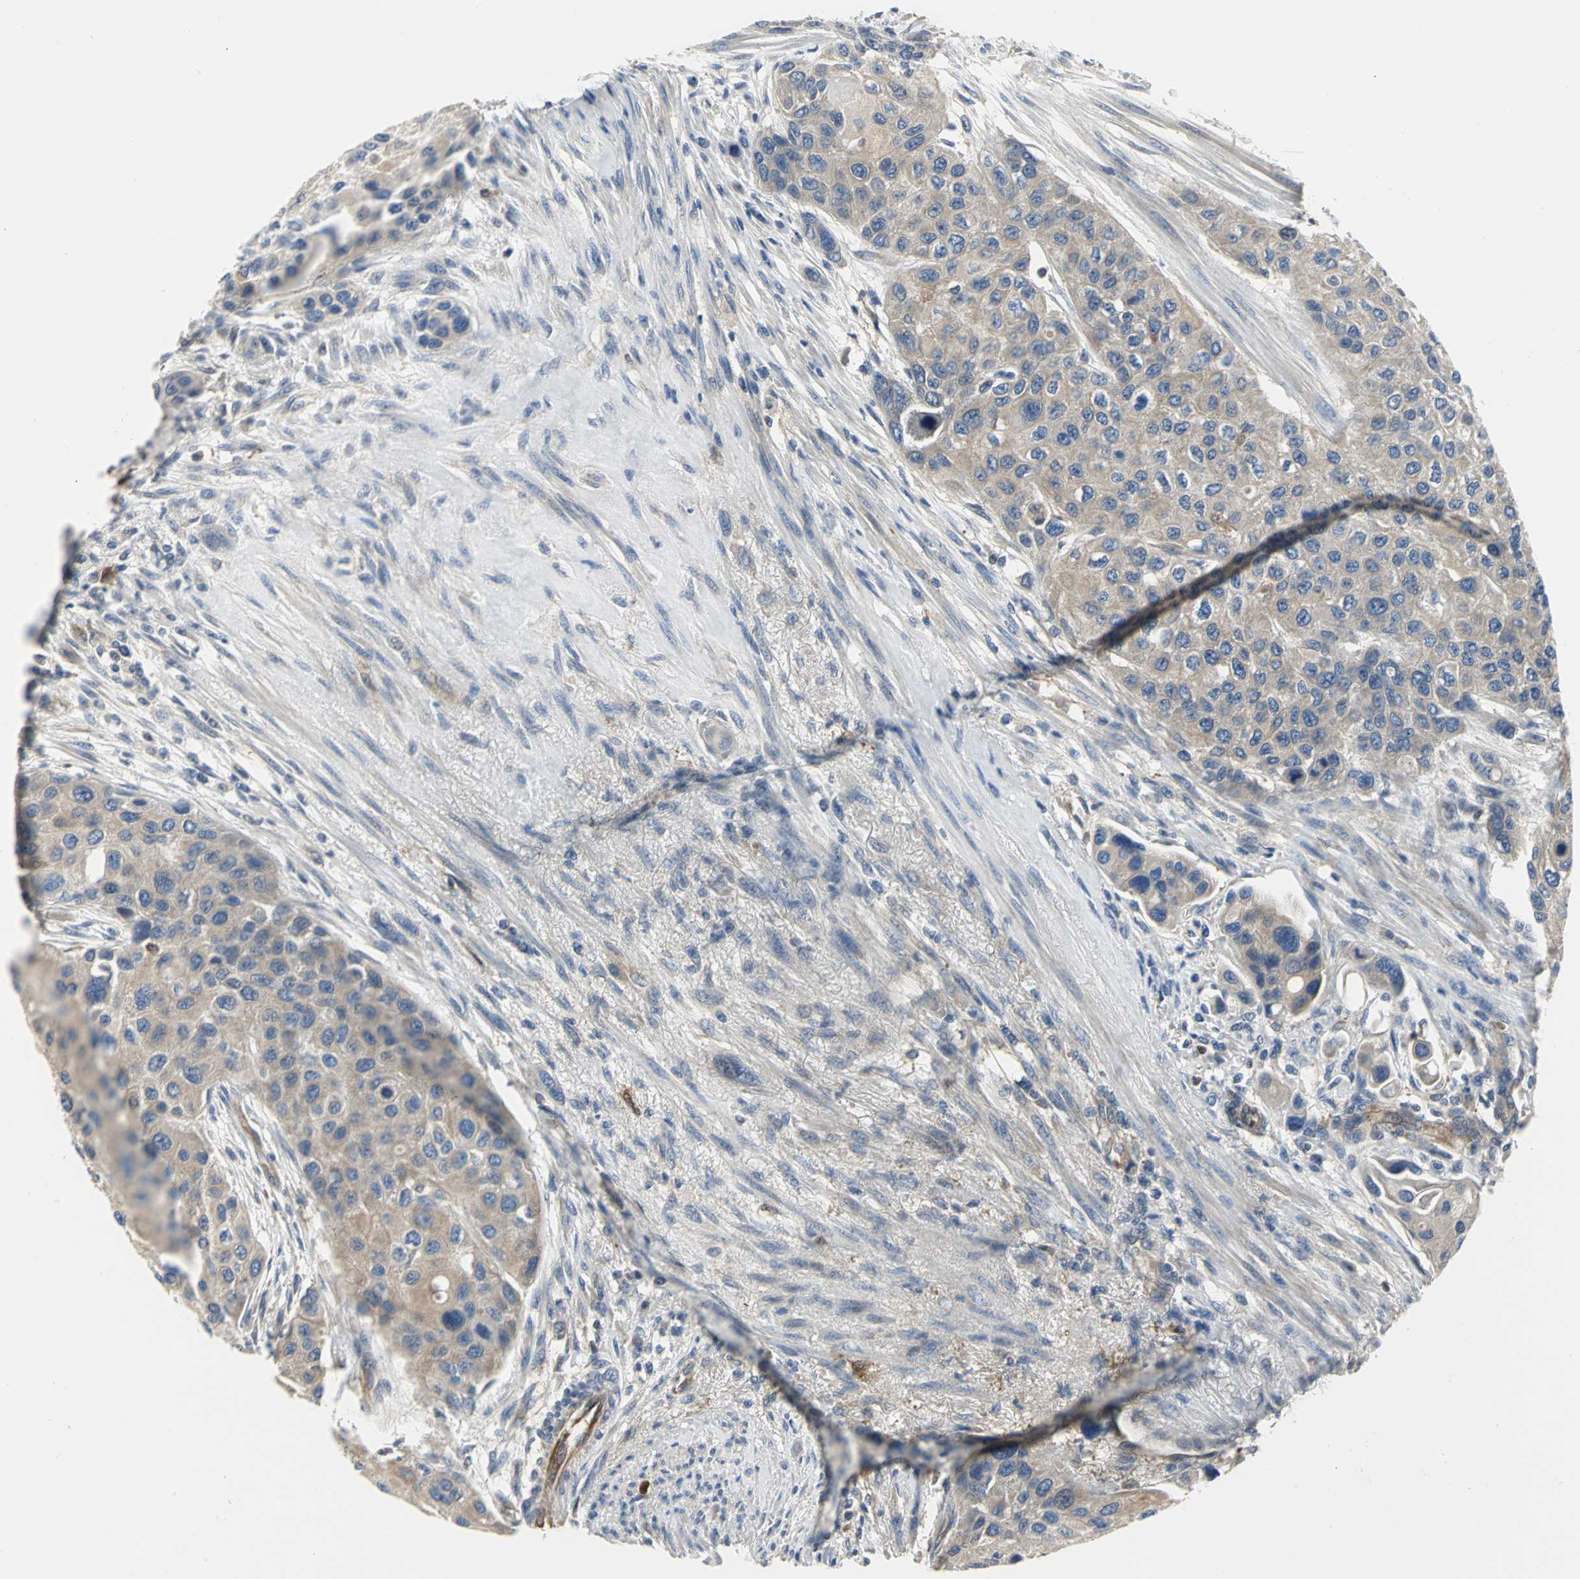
{"staining": {"intensity": "moderate", "quantity": ">75%", "location": "cytoplasmic/membranous"}, "tissue": "urothelial cancer", "cell_type": "Tumor cells", "image_type": "cancer", "snomed": [{"axis": "morphology", "description": "Urothelial carcinoma, High grade"}, {"axis": "topography", "description": "Urinary bladder"}], "caption": "IHC (DAB (3,3'-diaminobenzidine)) staining of high-grade urothelial carcinoma demonstrates moderate cytoplasmic/membranous protein expression in approximately >75% of tumor cells.", "gene": "CHRNB1", "patient": {"sex": "female", "age": 56}}